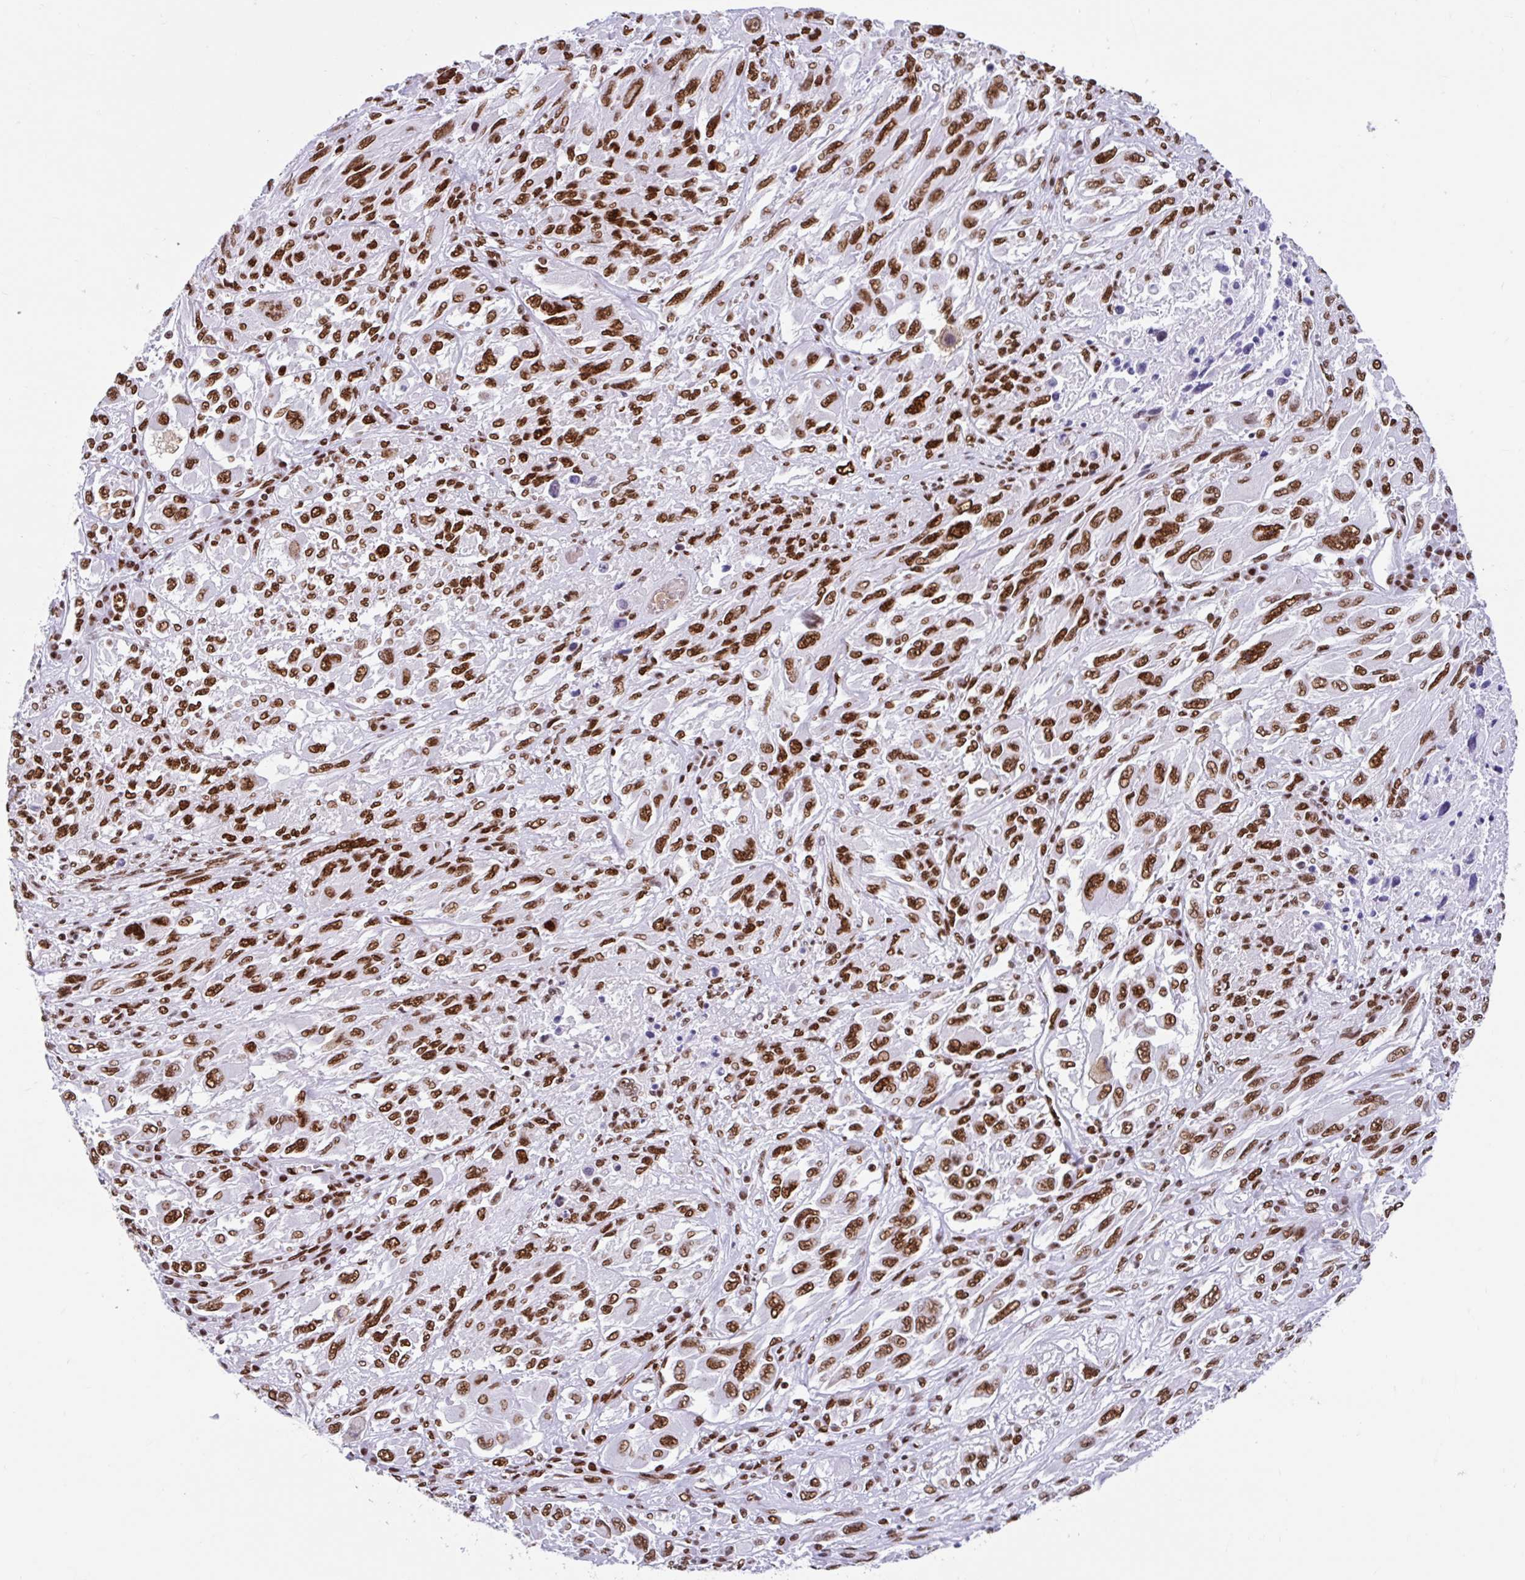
{"staining": {"intensity": "strong", "quantity": ">75%", "location": "nuclear"}, "tissue": "melanoma", "cell_type": "Tumor cells", "image_type": "cancer", "snomed": [{"axis": "morphology", "description": "Malignant melanoma, NOS"}, {"axis": "topography", "description": "Skin"}], "caption": "This photomicrograph demonstrates IHC staining of malignant melanoma, with high strong nuclear positivity in approximately >75% of tumor cells.", "gene": "KHDRBS1", "patient": {"sex": "female", "age": 91}}